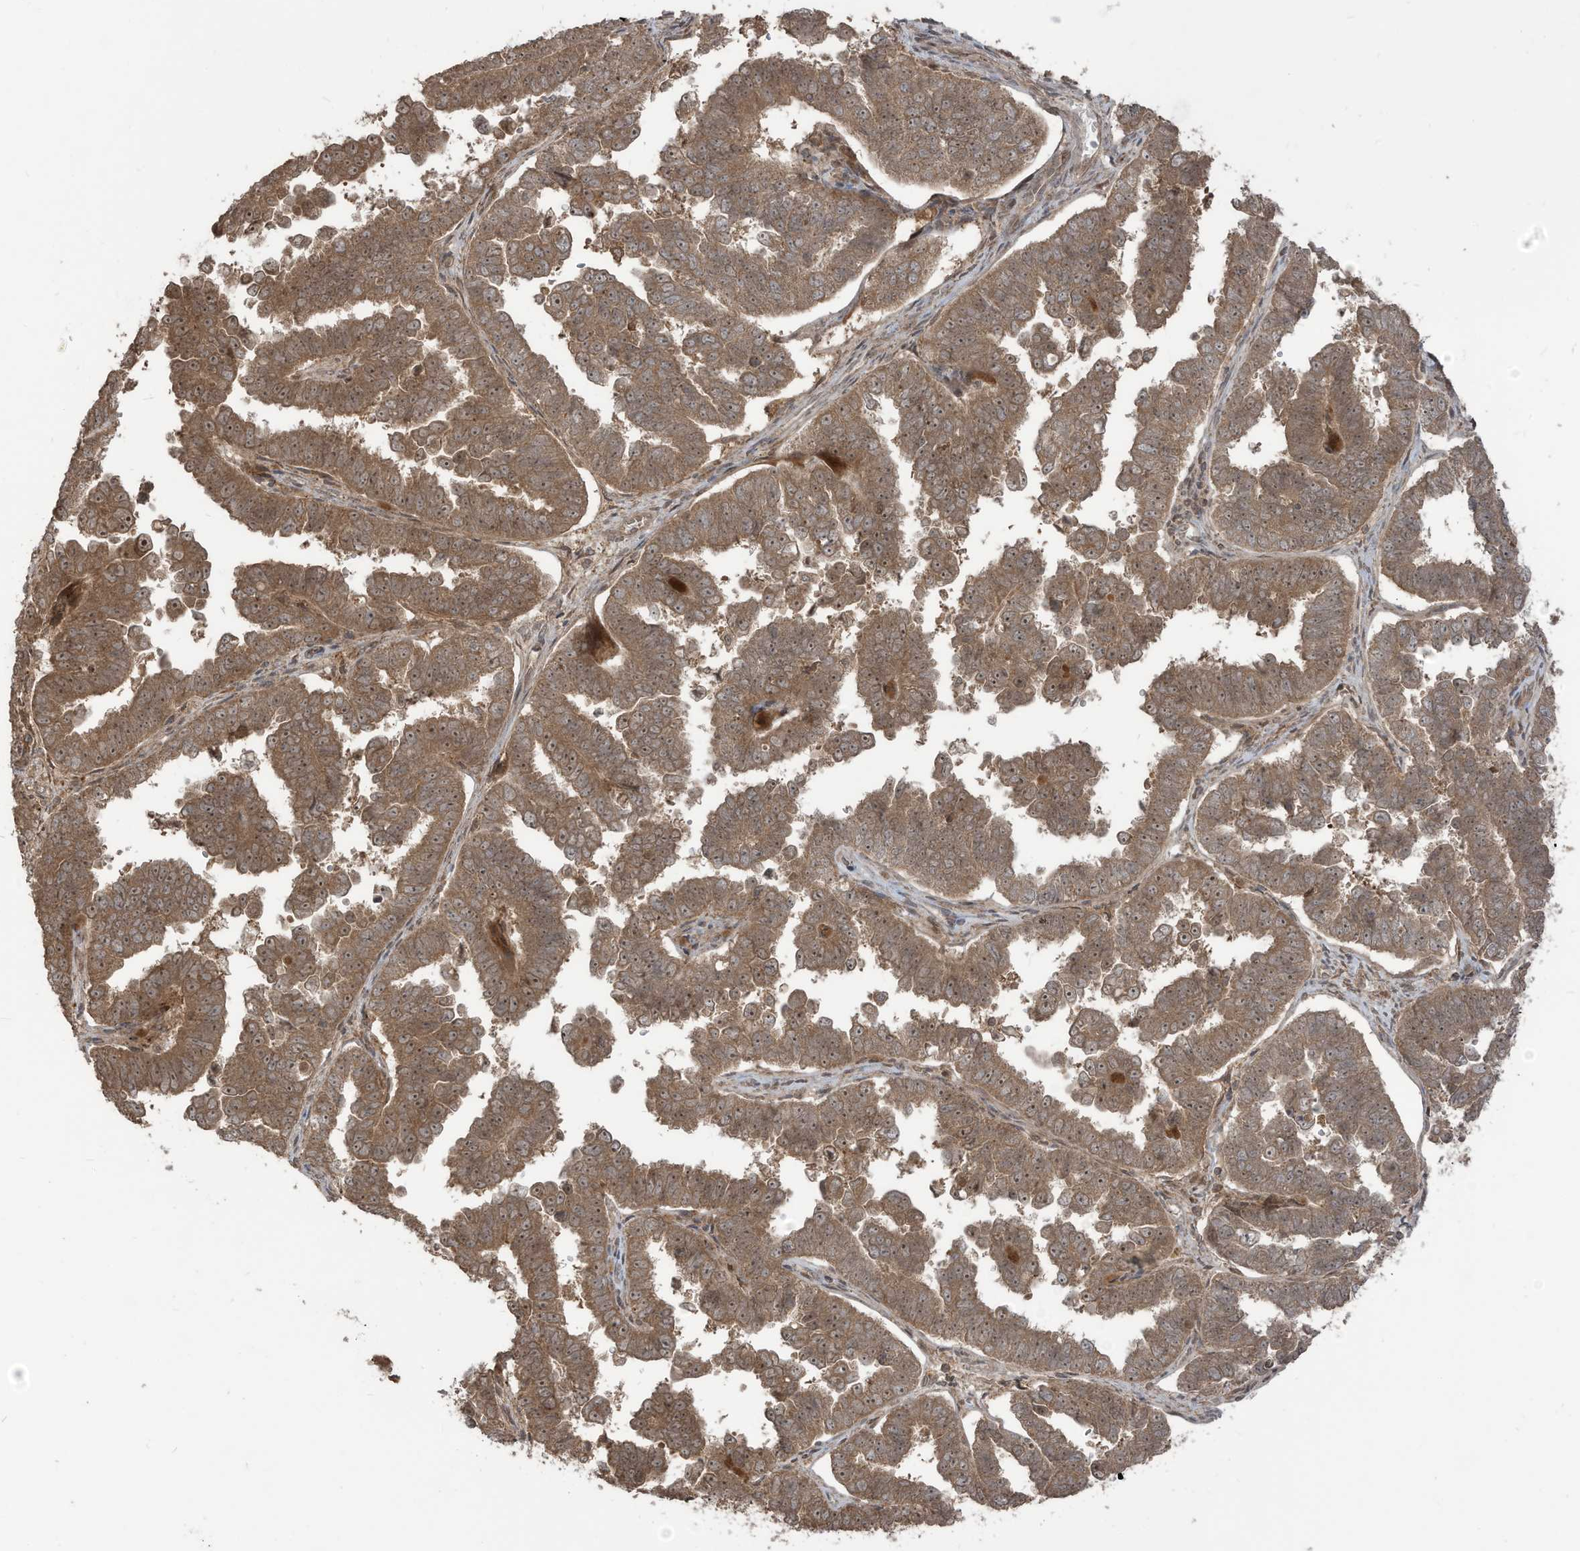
{"staining": {"intensity": "moderate", "quantity": ">75%", "location": "cytoplasmic/membranous,nuclear"}, "tissue": "endometrial cancer", "cell_type": "Tumor cells", "image_type": "cancer", "snomed": [{"axis": "morphology", "description": "Adenocarcinoma, NOS"}, {"axis": "topography", "description": "Endometrium"}], "caption": "This photomicrograph exhibits endometrial cancer stained with immunohistochemistry to label a protein in brown. The cytoplasmic/membranous and nuclear of tumor cells show moderate positivity for the protein. Nuclei are counter-stained blue.", "gene": "CARF", "patient": {"sex": "female", "age": 75}}